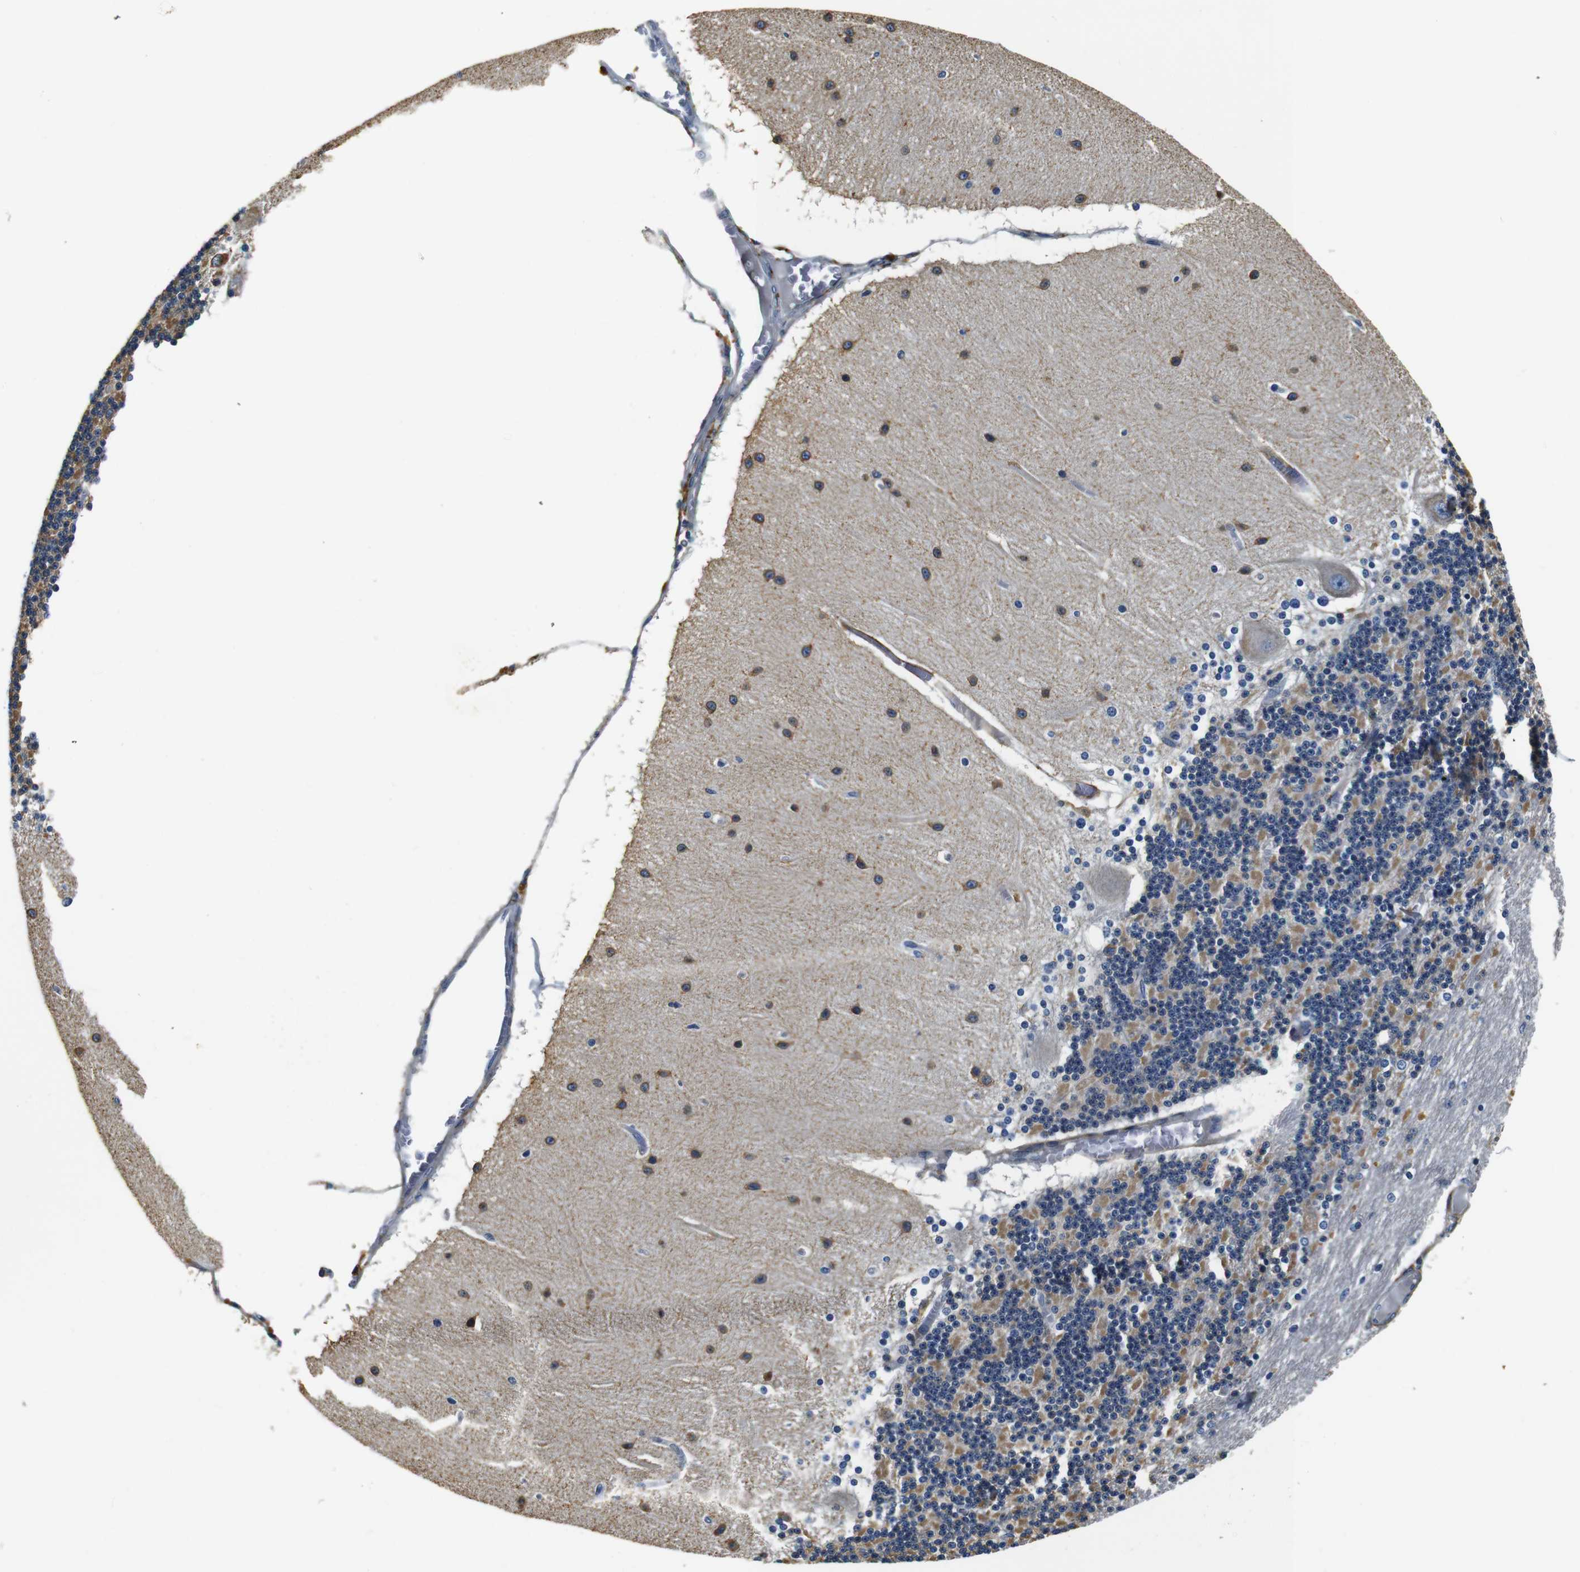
{"staining": {"intensity": "moderate", "quantity": "25%-75%", "location": "cytoplasmic/membranous"}, "tissue": "cerebellum", "cell_type": "Cells in granular layer", "image_type": "normal", "snomed": [{"axis": "morphology", "description": "Normal tissue, NOS"}, {"axis": "topography", "description": "Cerebellum"}], "caption": "Protein analysis of benign cerebellum reveals moderate cytoplasmic/membranous staining in about 25%-75% of cells in granular layer. The staining was performed using DAB (3,3'-diaminobenzidine) to visualize the protein expression in brown, while the nuclei were stained in blue with hematoxylin (Magnification: 20x).", "gene": "COL1A1", "patient": {"sex": "female", "age": 54}}